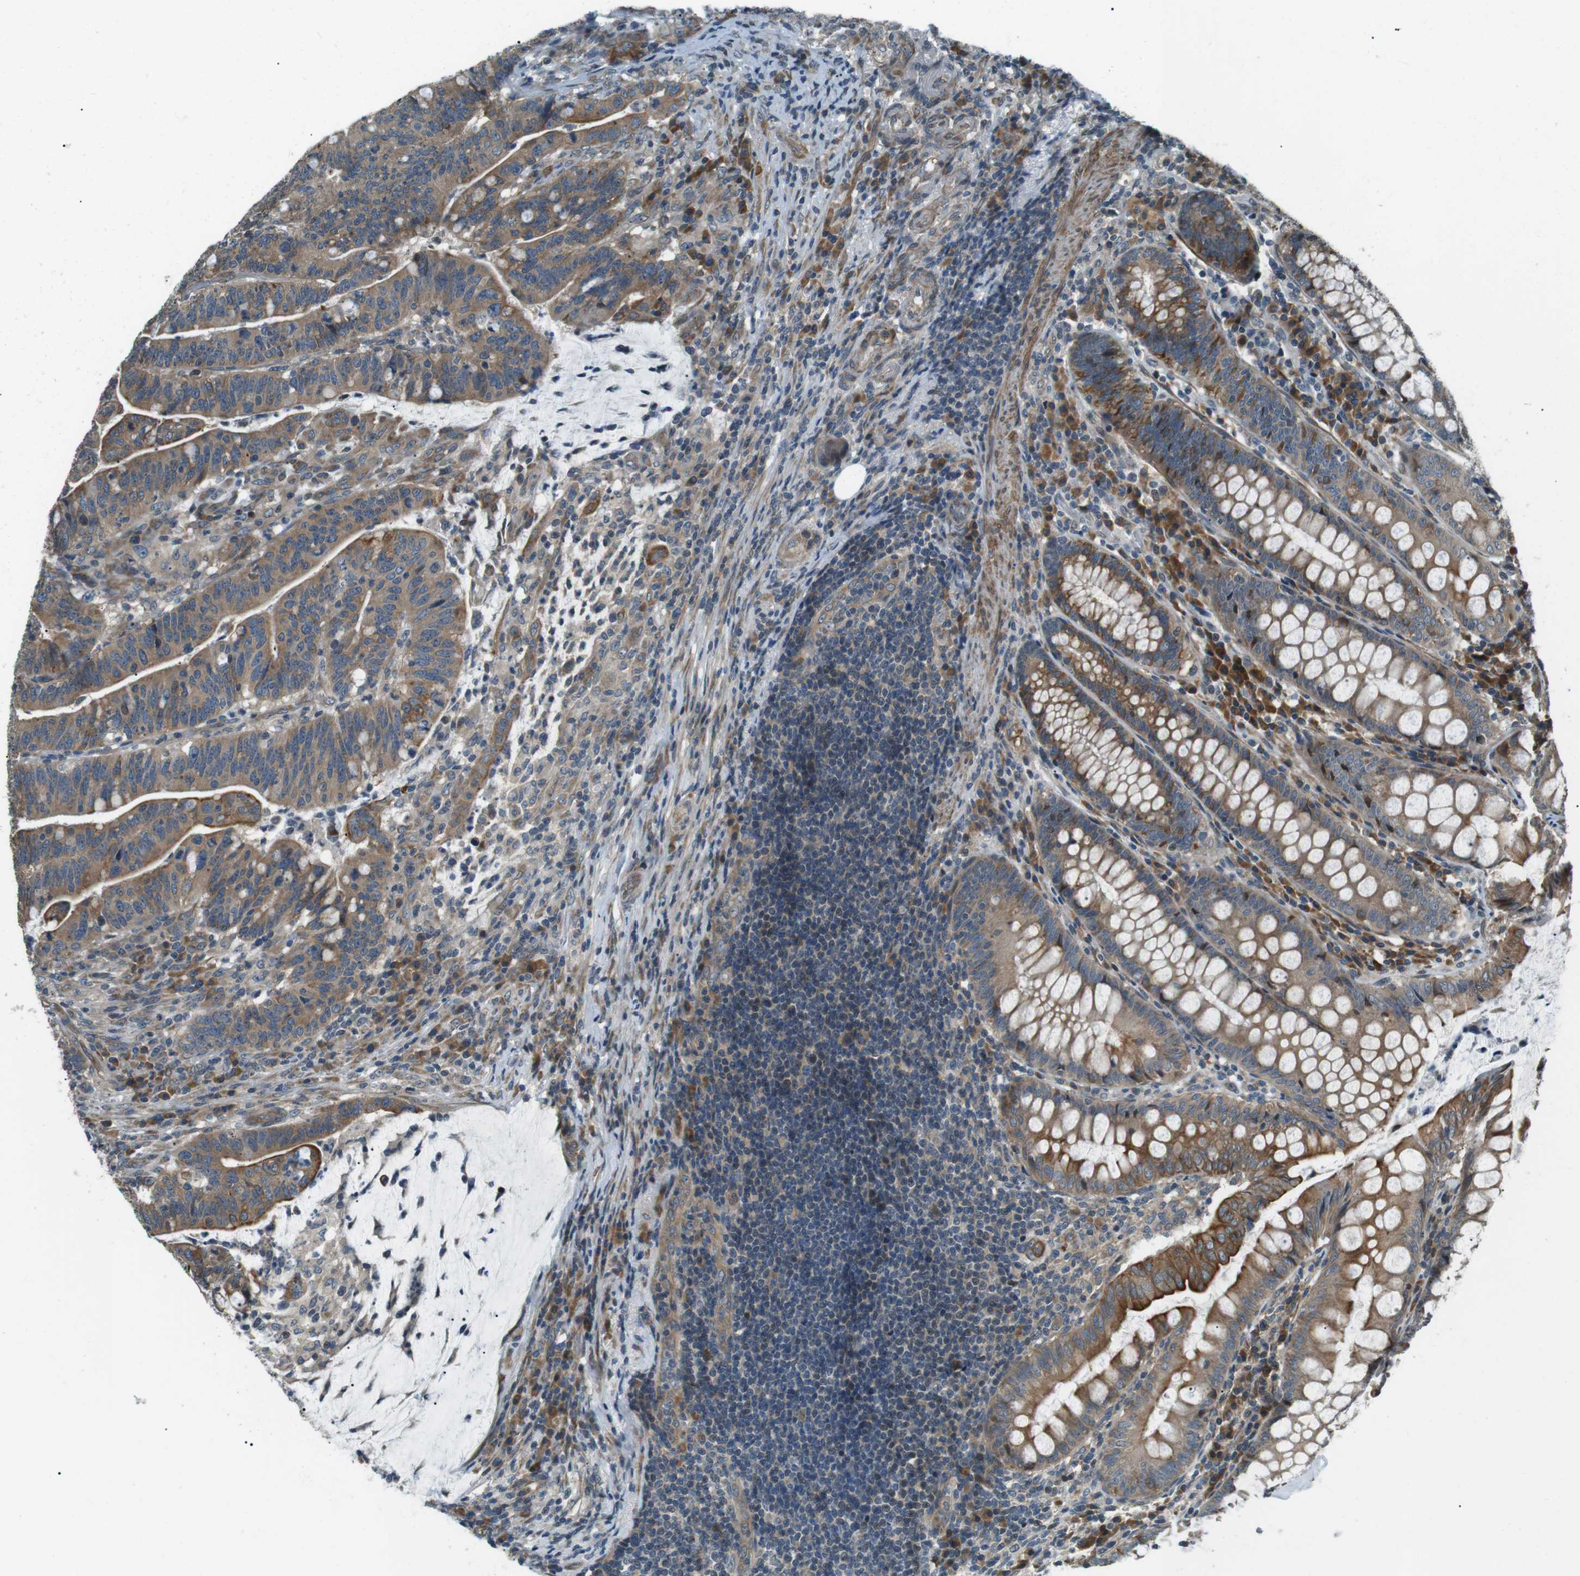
{"staining": {"intensity": "moderate", "quantity": ">75%", "location": "cytoplasmic/membranous"}, "tissue": "colorectal cancer", "cell_type": "Tumor cells", "image_type": "cancer", "snomed": [{"axis": "morphology", "description": "Normal tissue, NOS"}, {"axis": "morphology", "description": "Adenocarcinoma, NOS"}, {"axis": "topography", "description": "Colon"}], "caption": "Immunohistochemical staining of adenocarcinoma (colorectal) exhibits medium levels of moderate cytoplasmic/membranous positivity in about >75% of tumor cells.", "gene": "TMEM74", "patient": {"sex": "female", "age": 66}}